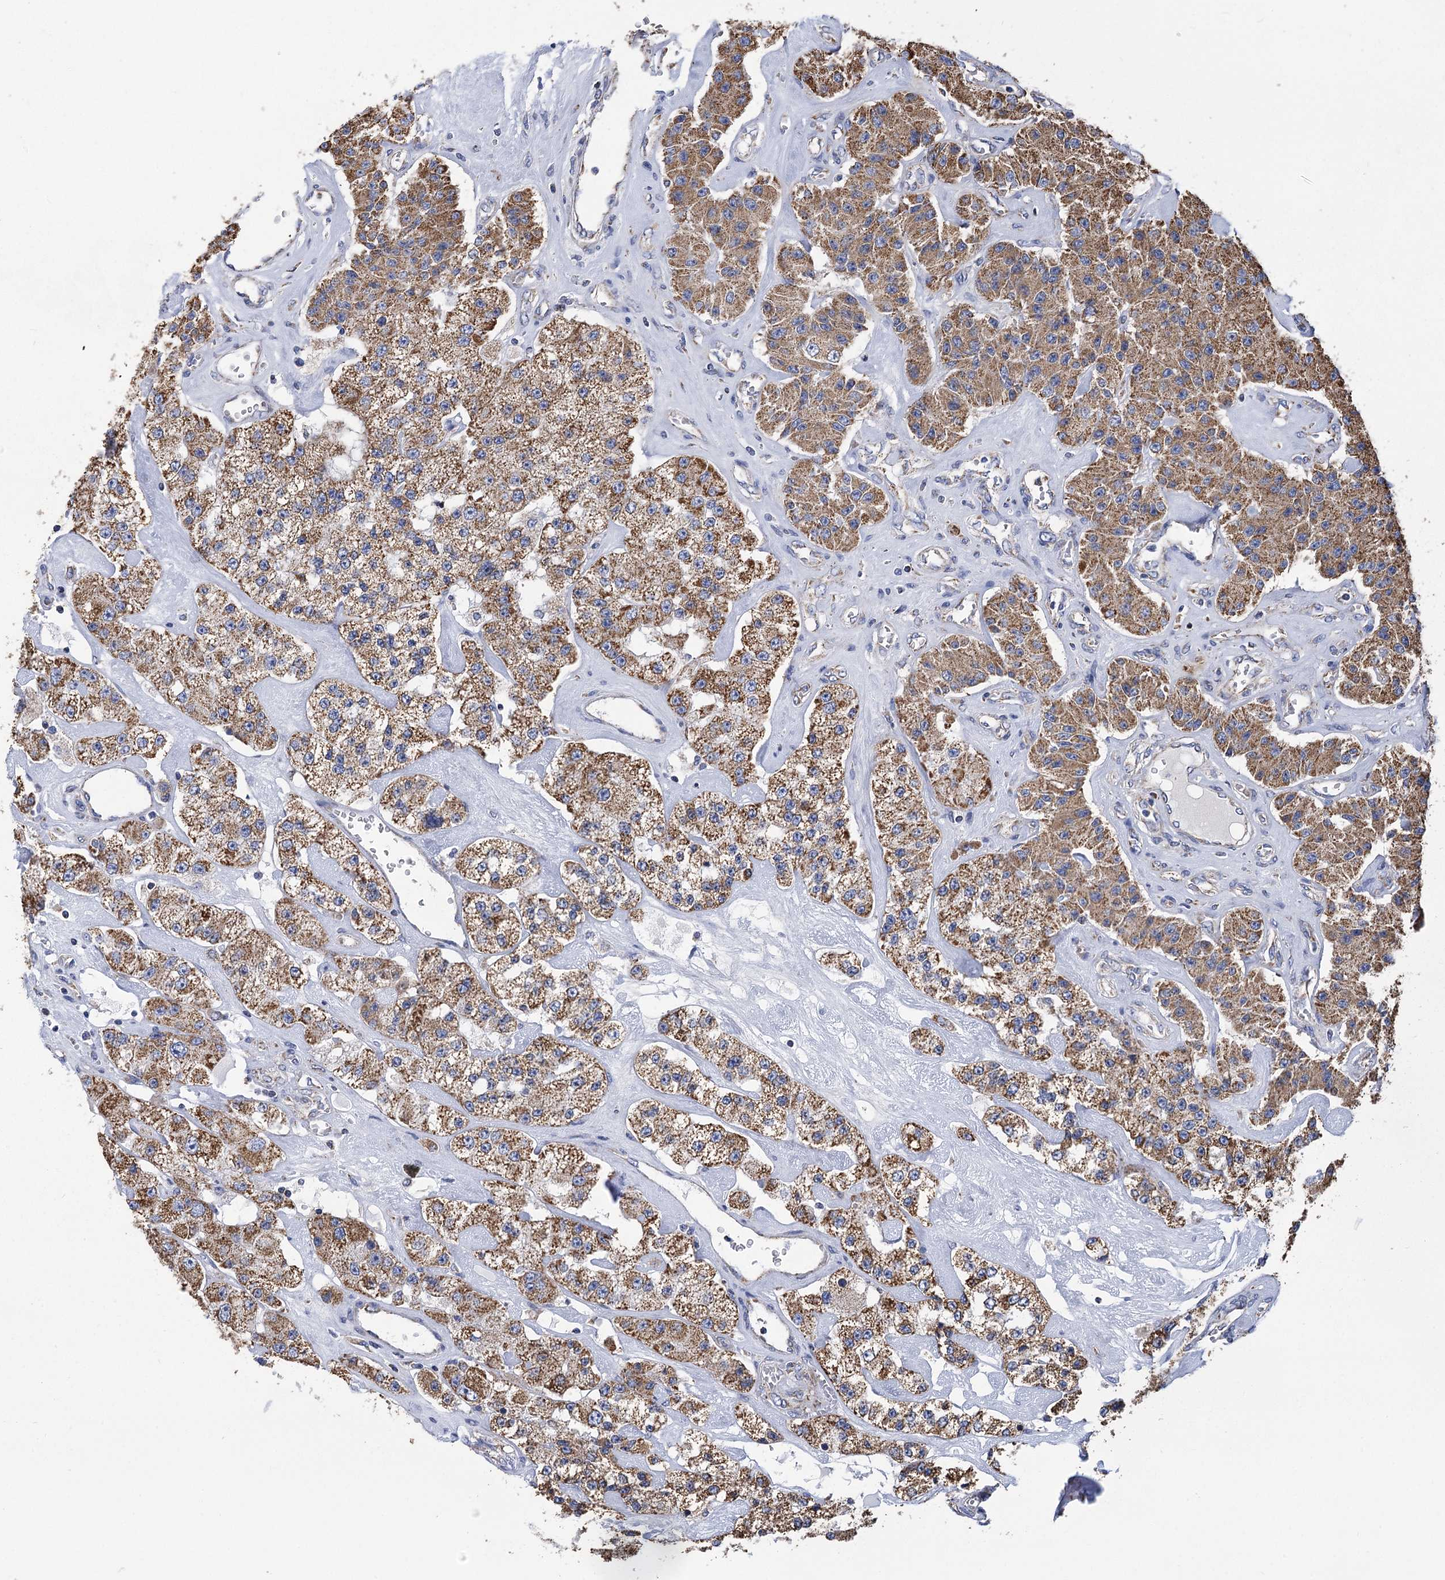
{"staining": {"intensity": "moderate", "quantity": ">75%", "location": "cytoplasmic/membranous"}, "tissue": "carcinoid", "cell_type": "Tumor cells", "image_type": "cancer", "snomed": [{"axis": "morphology", "description": "Carcinoid, malignant, NOS"}, {"axis": "topography", "description": "Pancreas"}], "caption": "This micrograph shows malignant carcinoid stained with IHC to label a protein in brown. The cytoplasmic/membranous of tumor cells show moderate positivity for the protein. Nuclei are counter-stained blue.", "gene": "CCDC73", "patient": {"sex": "male", "age": 41}}